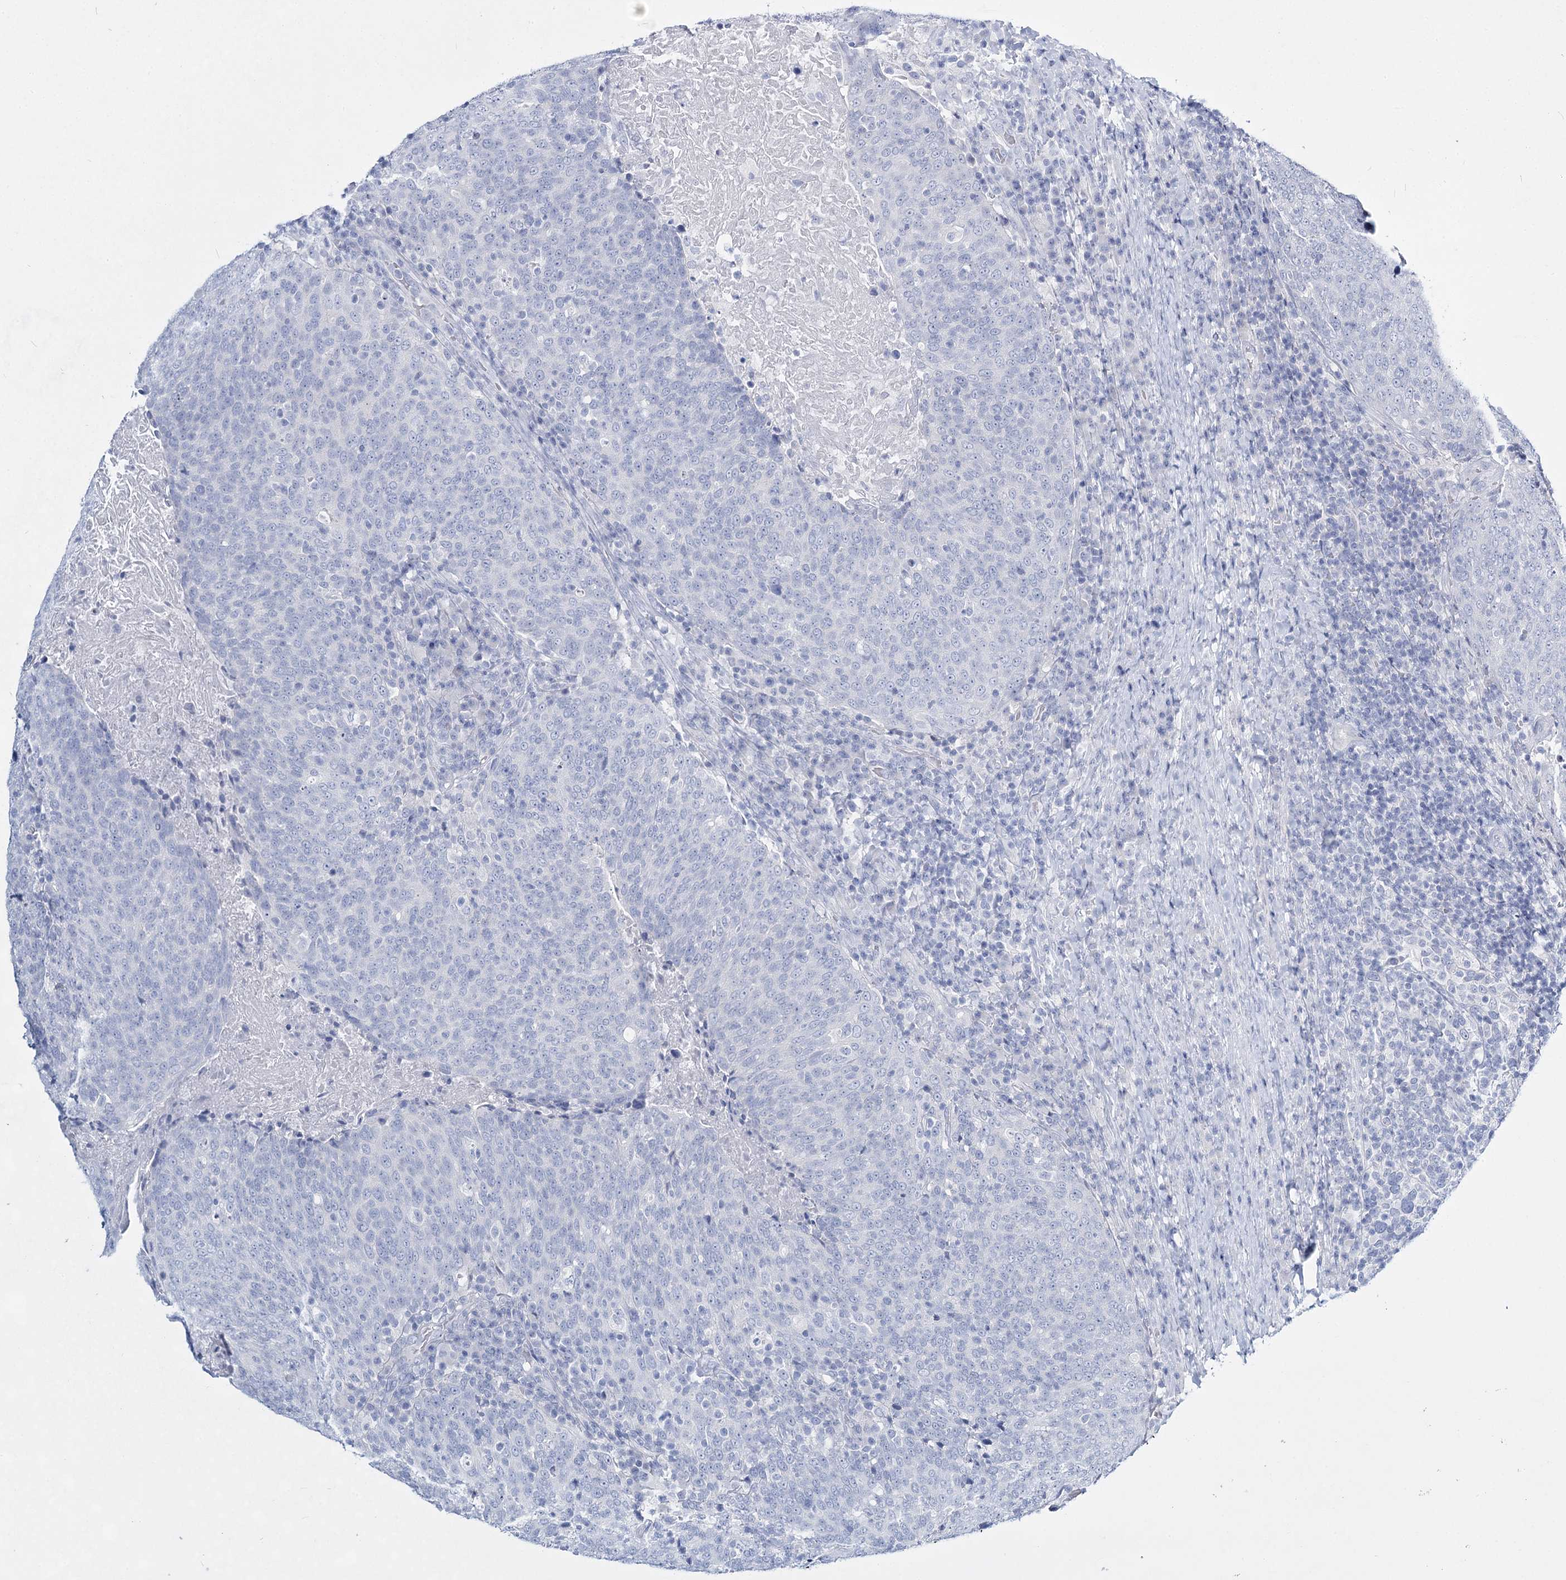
{"staining": {"intensity": "negative", "quantity": "none", "location": "none"}, "tissue": "head and neck cancer", "cell_type": "Tumor cells", "image_type": "cancer", "snomed": [{"axis": "morphology", "description": "Squamous cell carcinoma, NOS"}, {"axis": "morphology", "description": "Squamous cell carcinoma, metastatic, NOS"}, {"axis": "topography", "description": "Lymph node"}, {"axis": "topography", "description": "Head-Neck"}], "caption": "Immunohistochemistry micrograph of human squamous cell carcinoma (head and neck) stained for a protein (brown), which demonstrates no positivity in tumor cells.", "gene": "SLC17A2", "patient": {"sex": "male", "age": 62}}